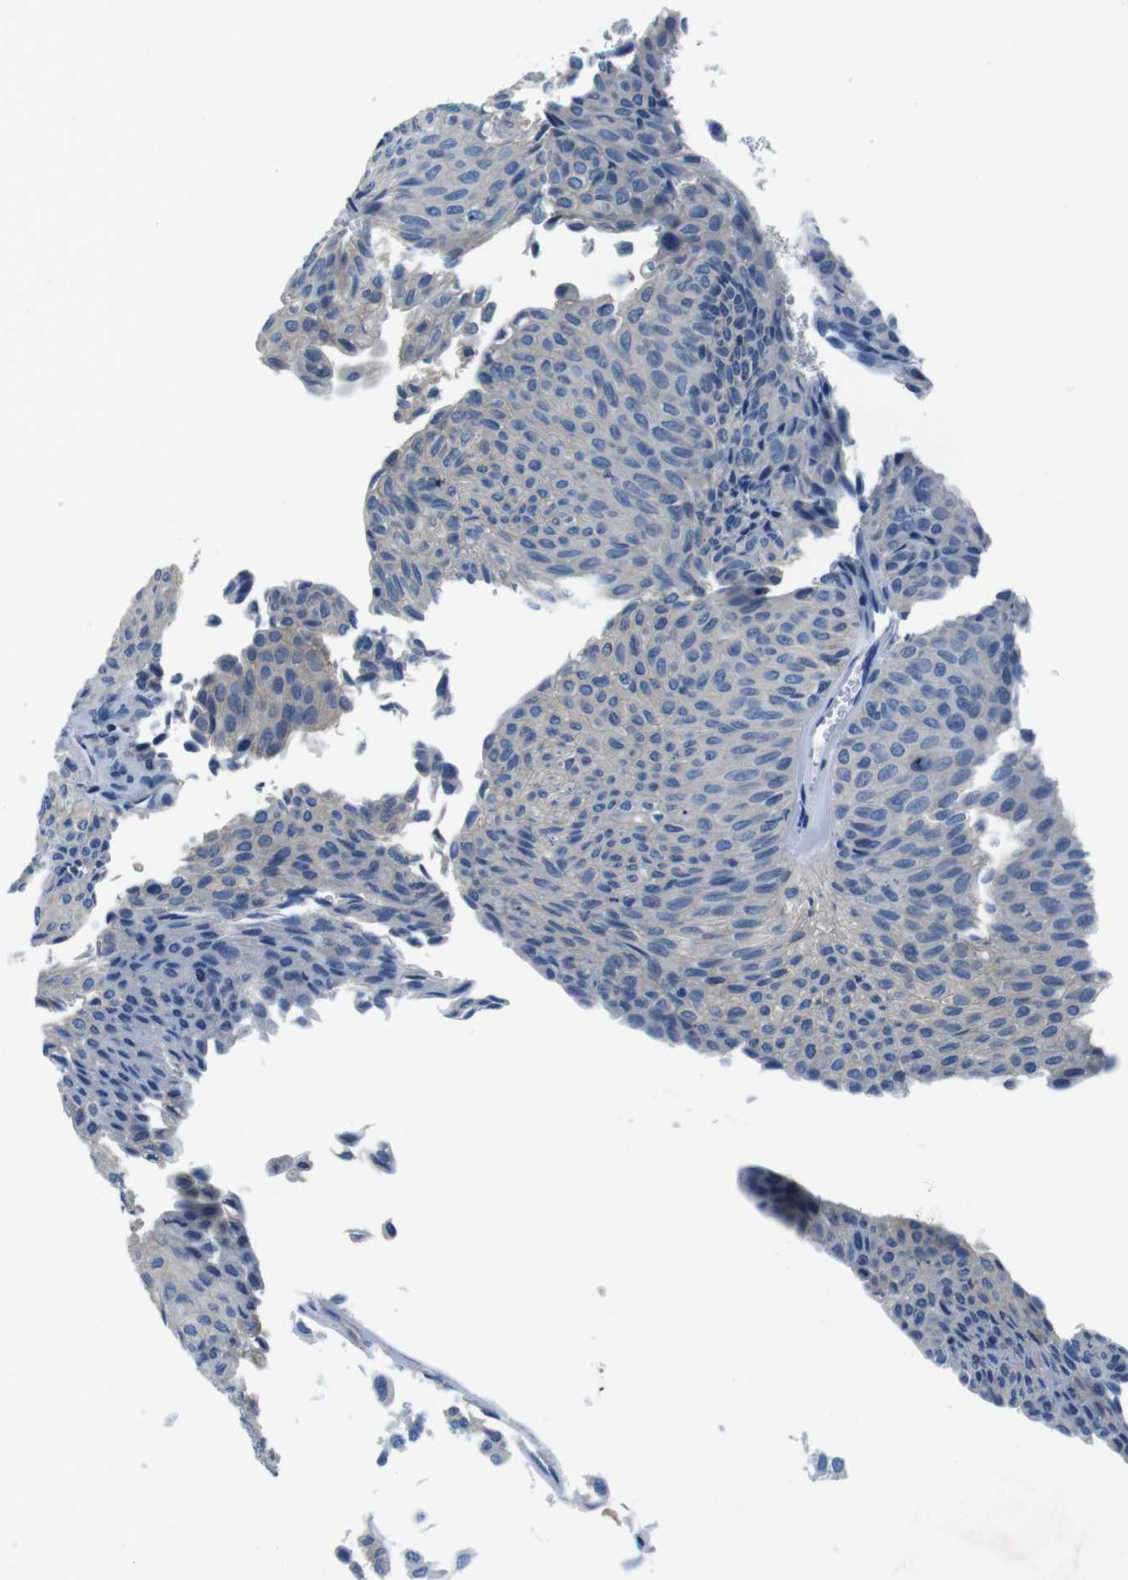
{"staining": {"intensity": "negative", "quantity": "none", "location": "none"}, "tissue": "urothelial cancer", "cell_type": "Tumor cells", "image_type": "cancer", "snomed": [{"axis": "morphology", "description": "Urothelial carcinoma, Low grade"}, {"axis": "topography", "description": "Urinary bladder"}], "caption": "The immunohistochemistry (IHC) histopathology image has no significant staining in tumor cells of urothelial cancer tissue.", "gene": "TULP3", "patient": {"sex": "male", "age": 78}}